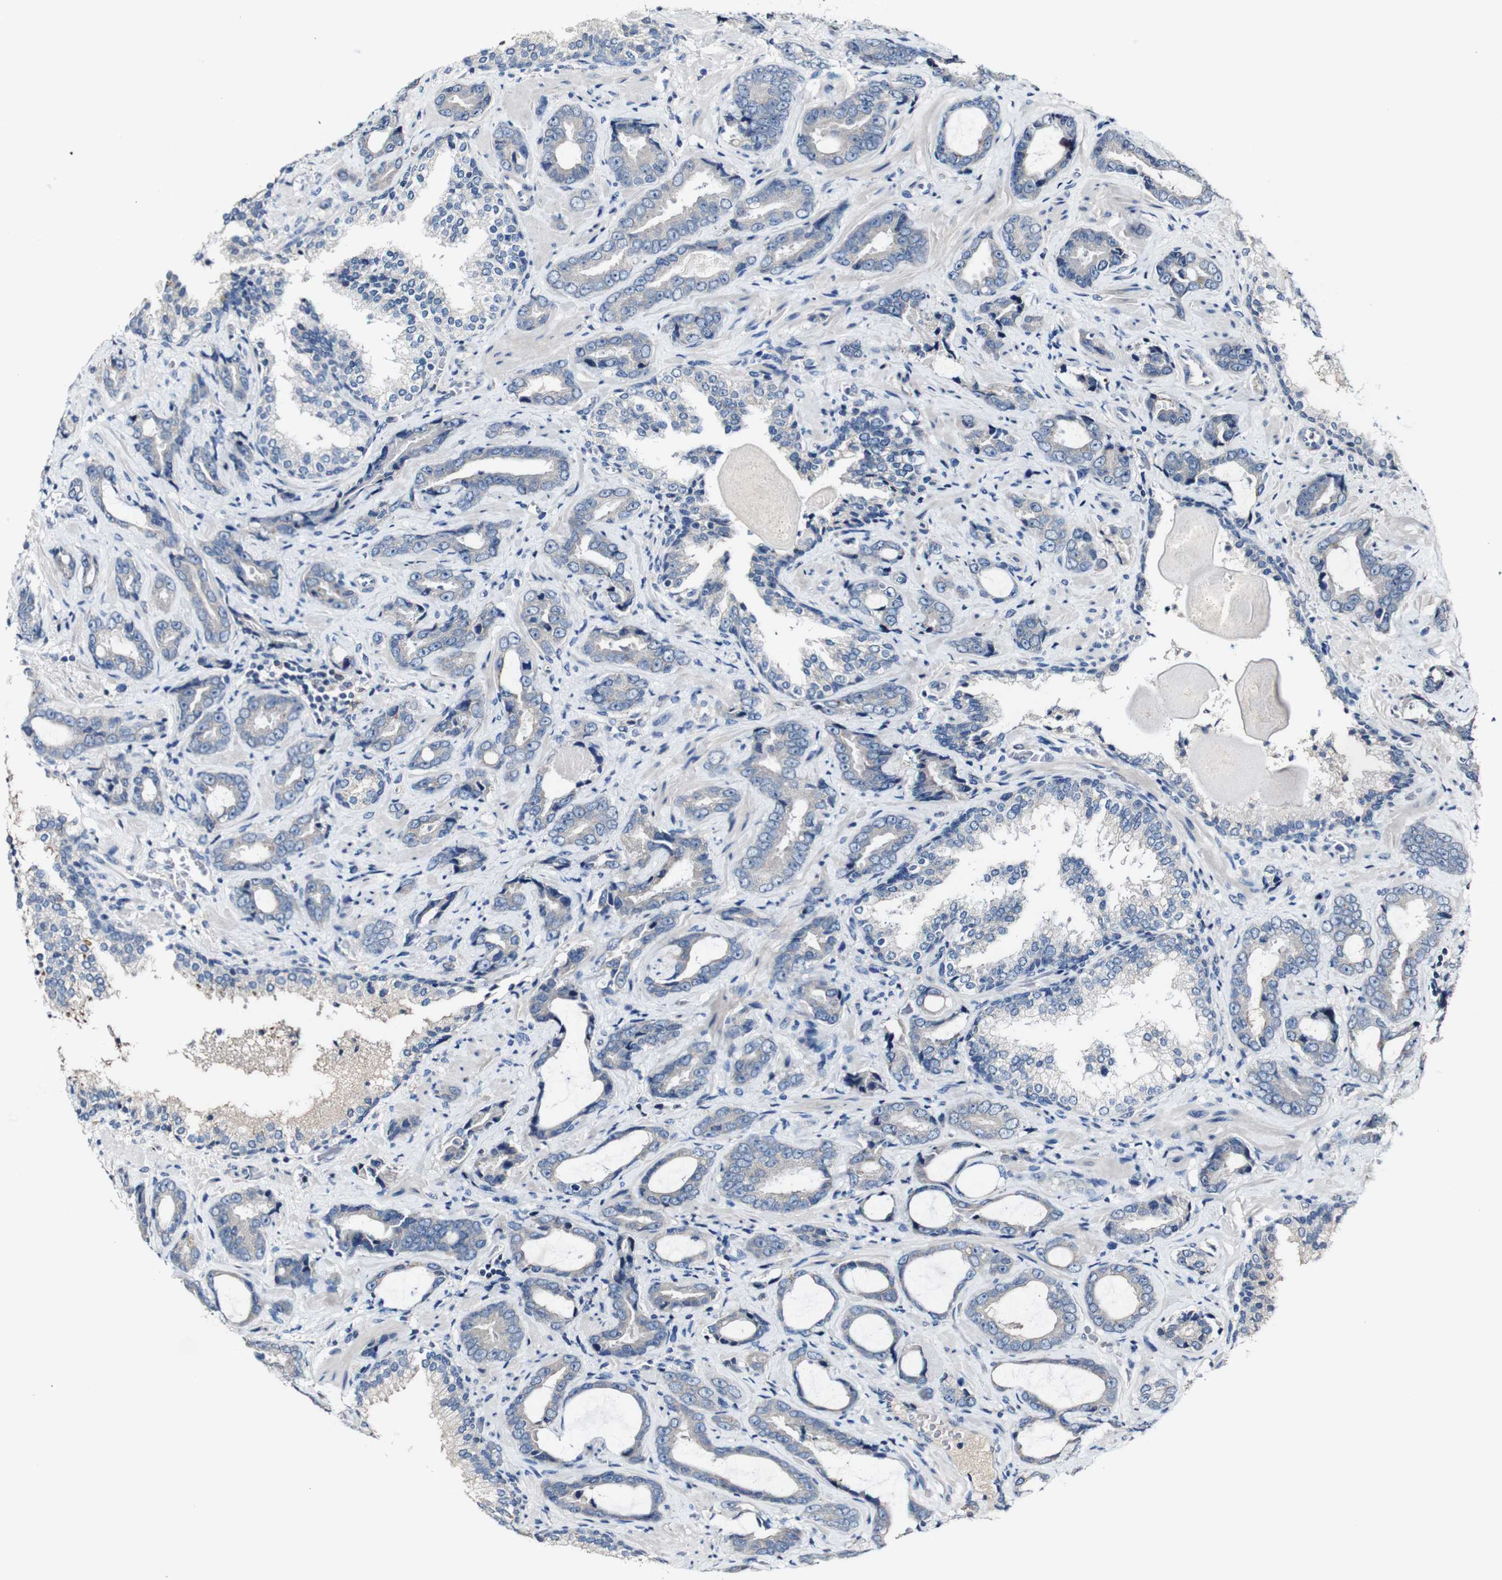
{"staining": {"intensity": "negative", "quantity": "none", "location": "none"}, "tissue": "prostate cancer", "cell_type": "Tumor cells", "image_type": "cancer", "snomed": [{"axis": "morphology", "description": "Adenocarcinoma, Low grade"}, {"axis": "topography", "description": "Prostate"}], "caption": "Human prostate cancer stained for a protein using immunohistochemistry exhibits no staining in tumor cells.", "gene": "GRAMD1A", "patient": {"sex": "male", "age": 60}}